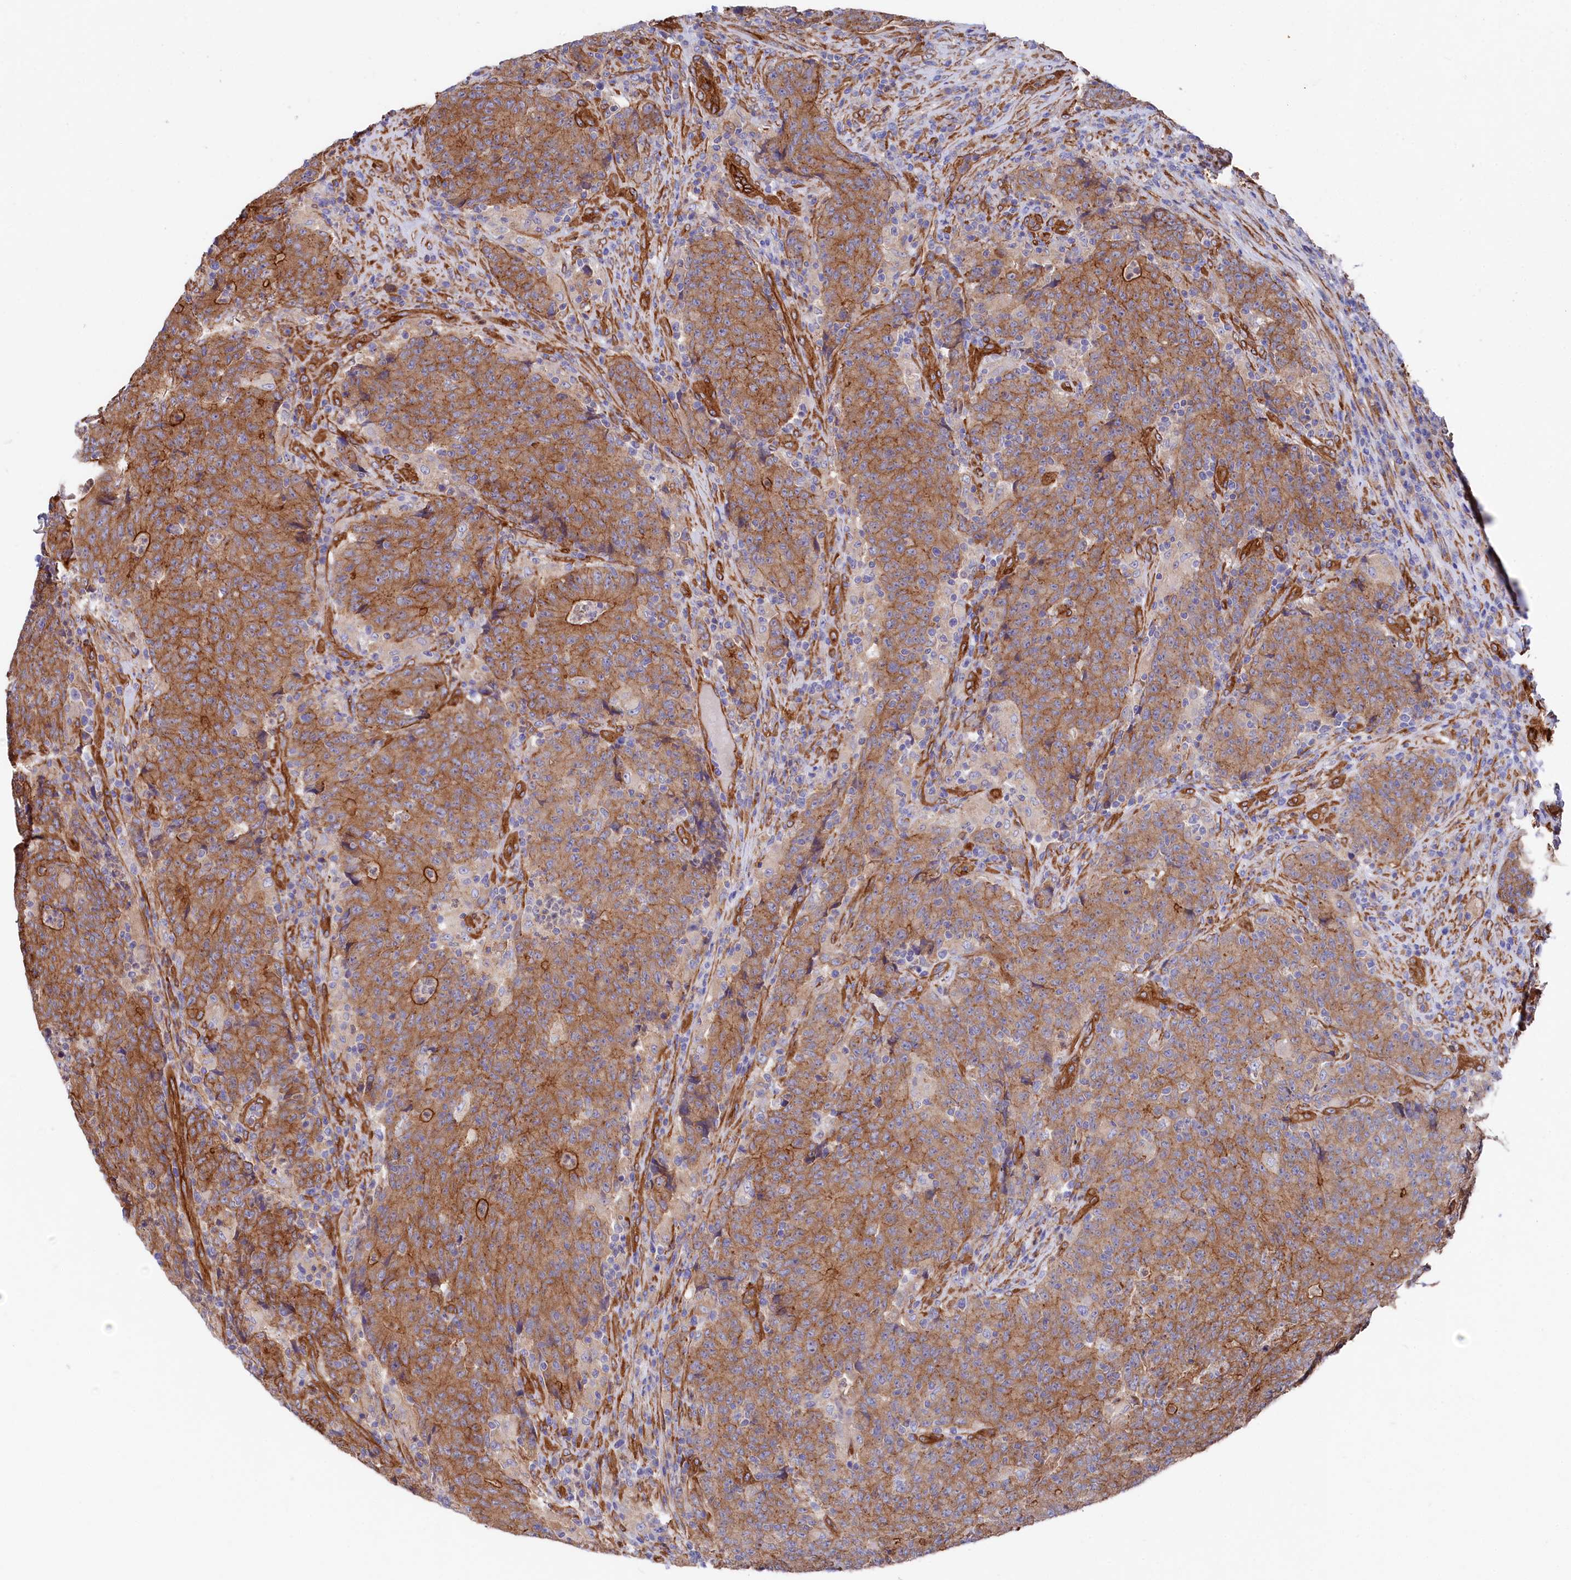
{"staining": {"intensity": "moderate", "quantity": ">75%", "location": "cytoplasmic/membranous"}, "tissue": "colorectal cancer", "cell_type": "Tumor cells", "image_type": "cancer", "snomed": [{"axis": "morphology", "description": "Adenocarcinoma, NOS"}, {"axis": "topography", "description": "Colon"}], "caption": "Moderate cytoplasmic/membranous positivity is identified in about >75% of tumor cells in colorectal adenocarcinoma.", "gene": "TNKS1BP1", "patient": {"sex": "female", "age": 75}}